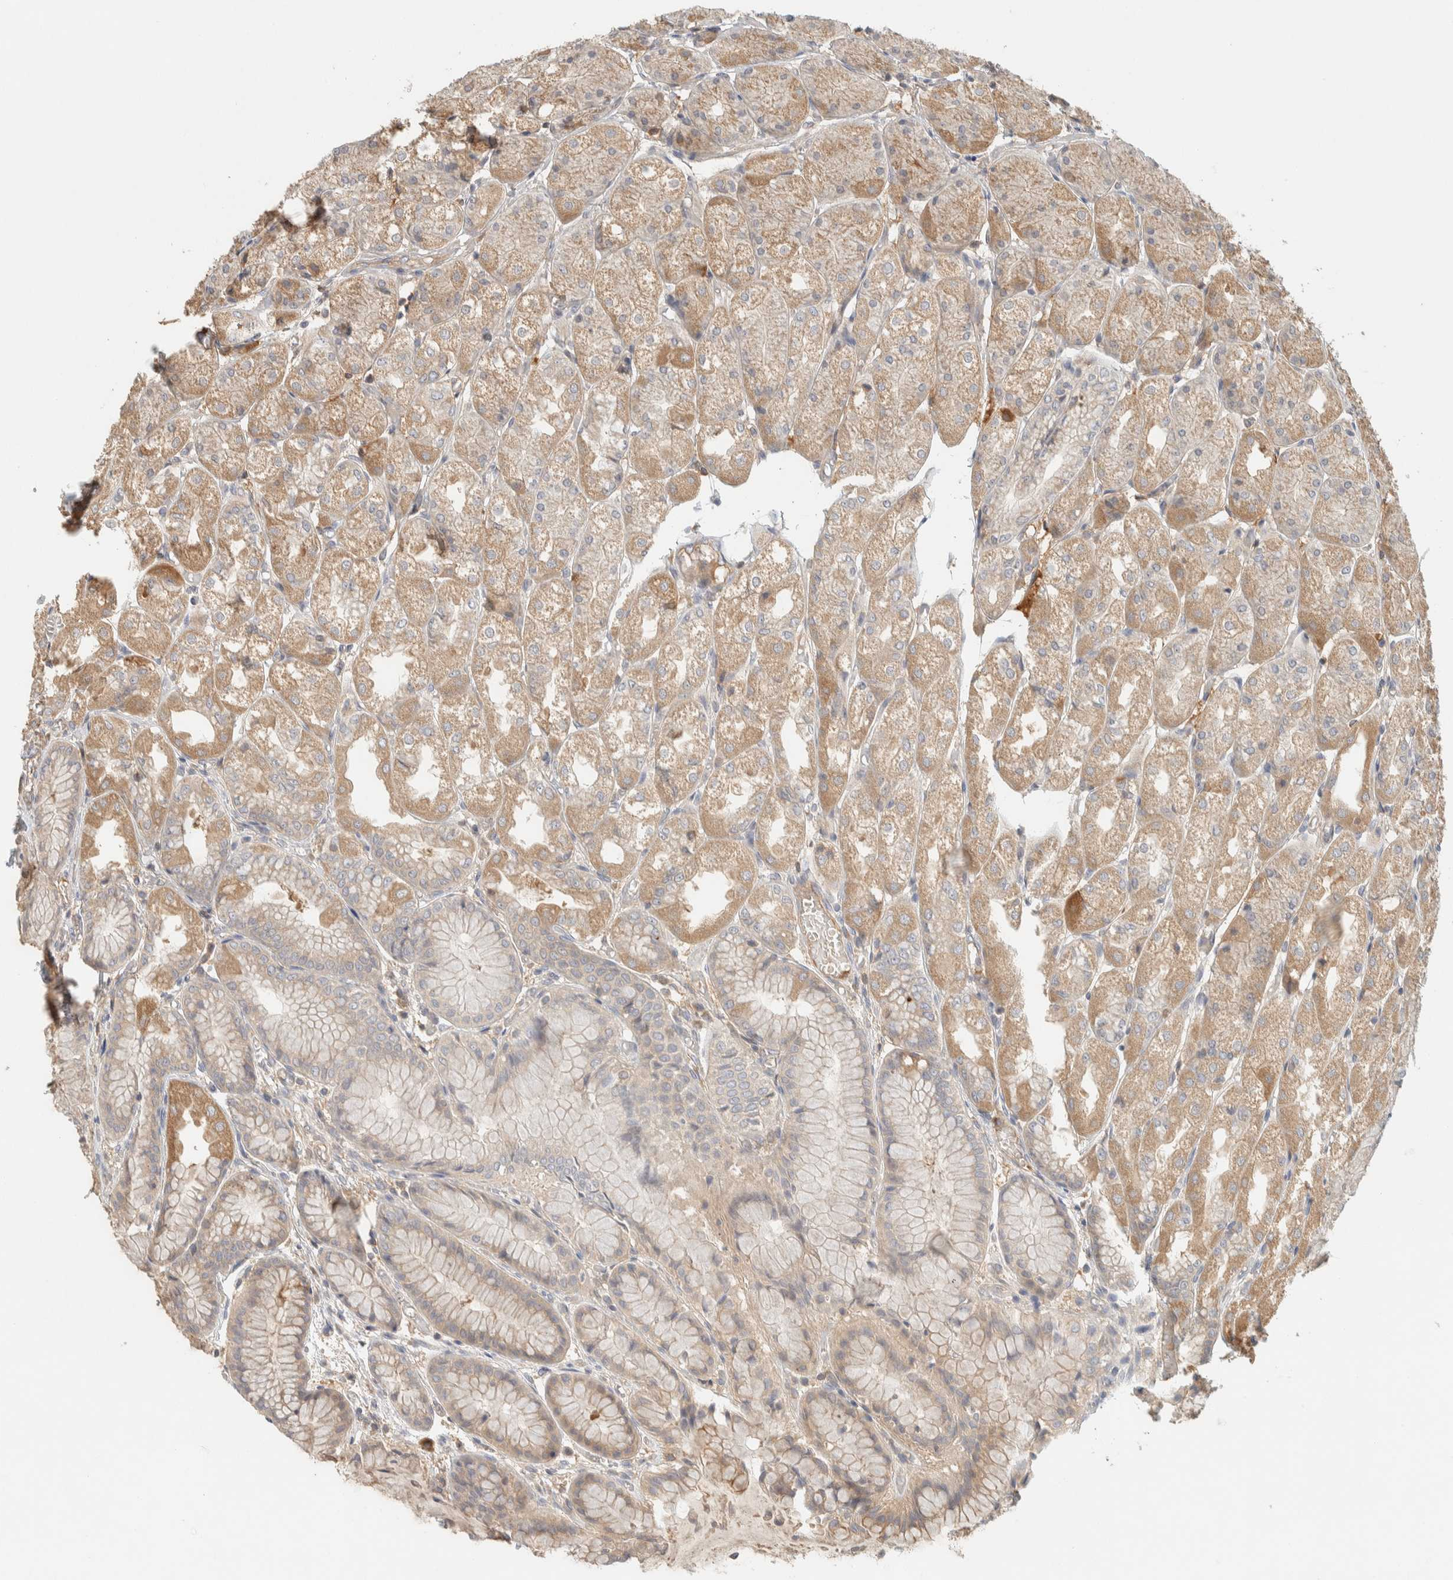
{"staining": {"intensity": "moderate", "quantity": "25%-75%", "location": "cytoplasmic/membranous"}, "tissue": "stomach", "cell_type": "Glandular cells", "image_type": "normal", "snomed": [{"axis": "morphology", "description": "Normal tissue, NOS"}, {"axis": "topography", "description": "Stomach, upper"}], "caption": "Glandular cells exhibit medium levels of moderate cytoplasmic/membranous positivity in about 25%-75% of cells in benign stomach.", "gene": "FAM167A", "patient": {"sex": "male", "age": 72}}